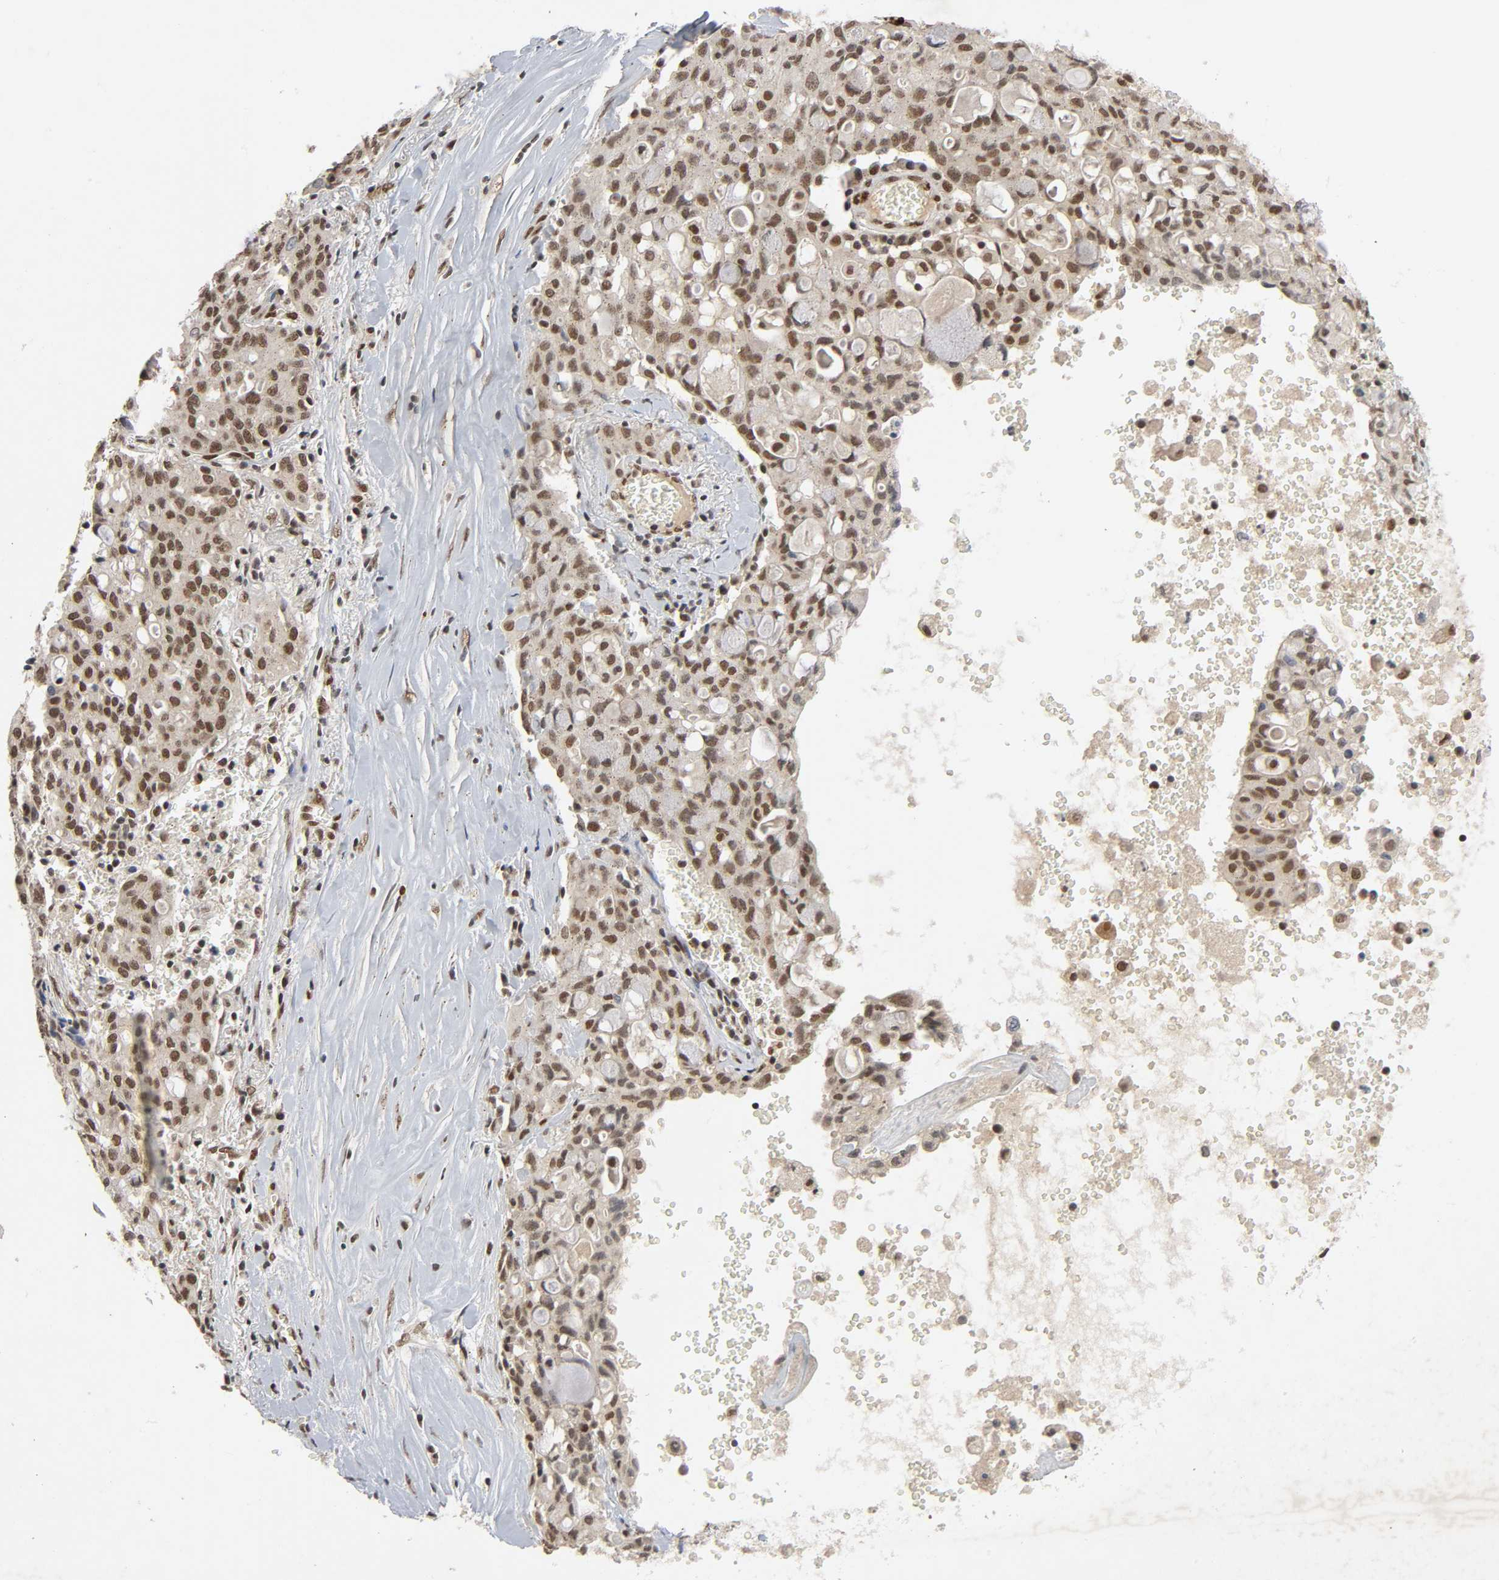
{"staining": {"intensity": "moderate", "quantity": ">75%", "location": "nuclear"}, "tissue": "lung cancer", "cell_type": "Tumor cells", "image_type": "cancer", "snomed": [{"axis": "morphology", "description": "Adenocarcinoma, NOS"}, {"axis": "topography", "description": "Lung"}], "caption": "Protein expression analysis of human lung cancer (adenocarcinoma) reveals moderate nuclear positivity in about >75% of tumor cells. (brown staining indicates protein expression, while blue staining denotes nuclei).", "gene": "SMARCD1", "patient": {"sex": "female", "age": 44}}